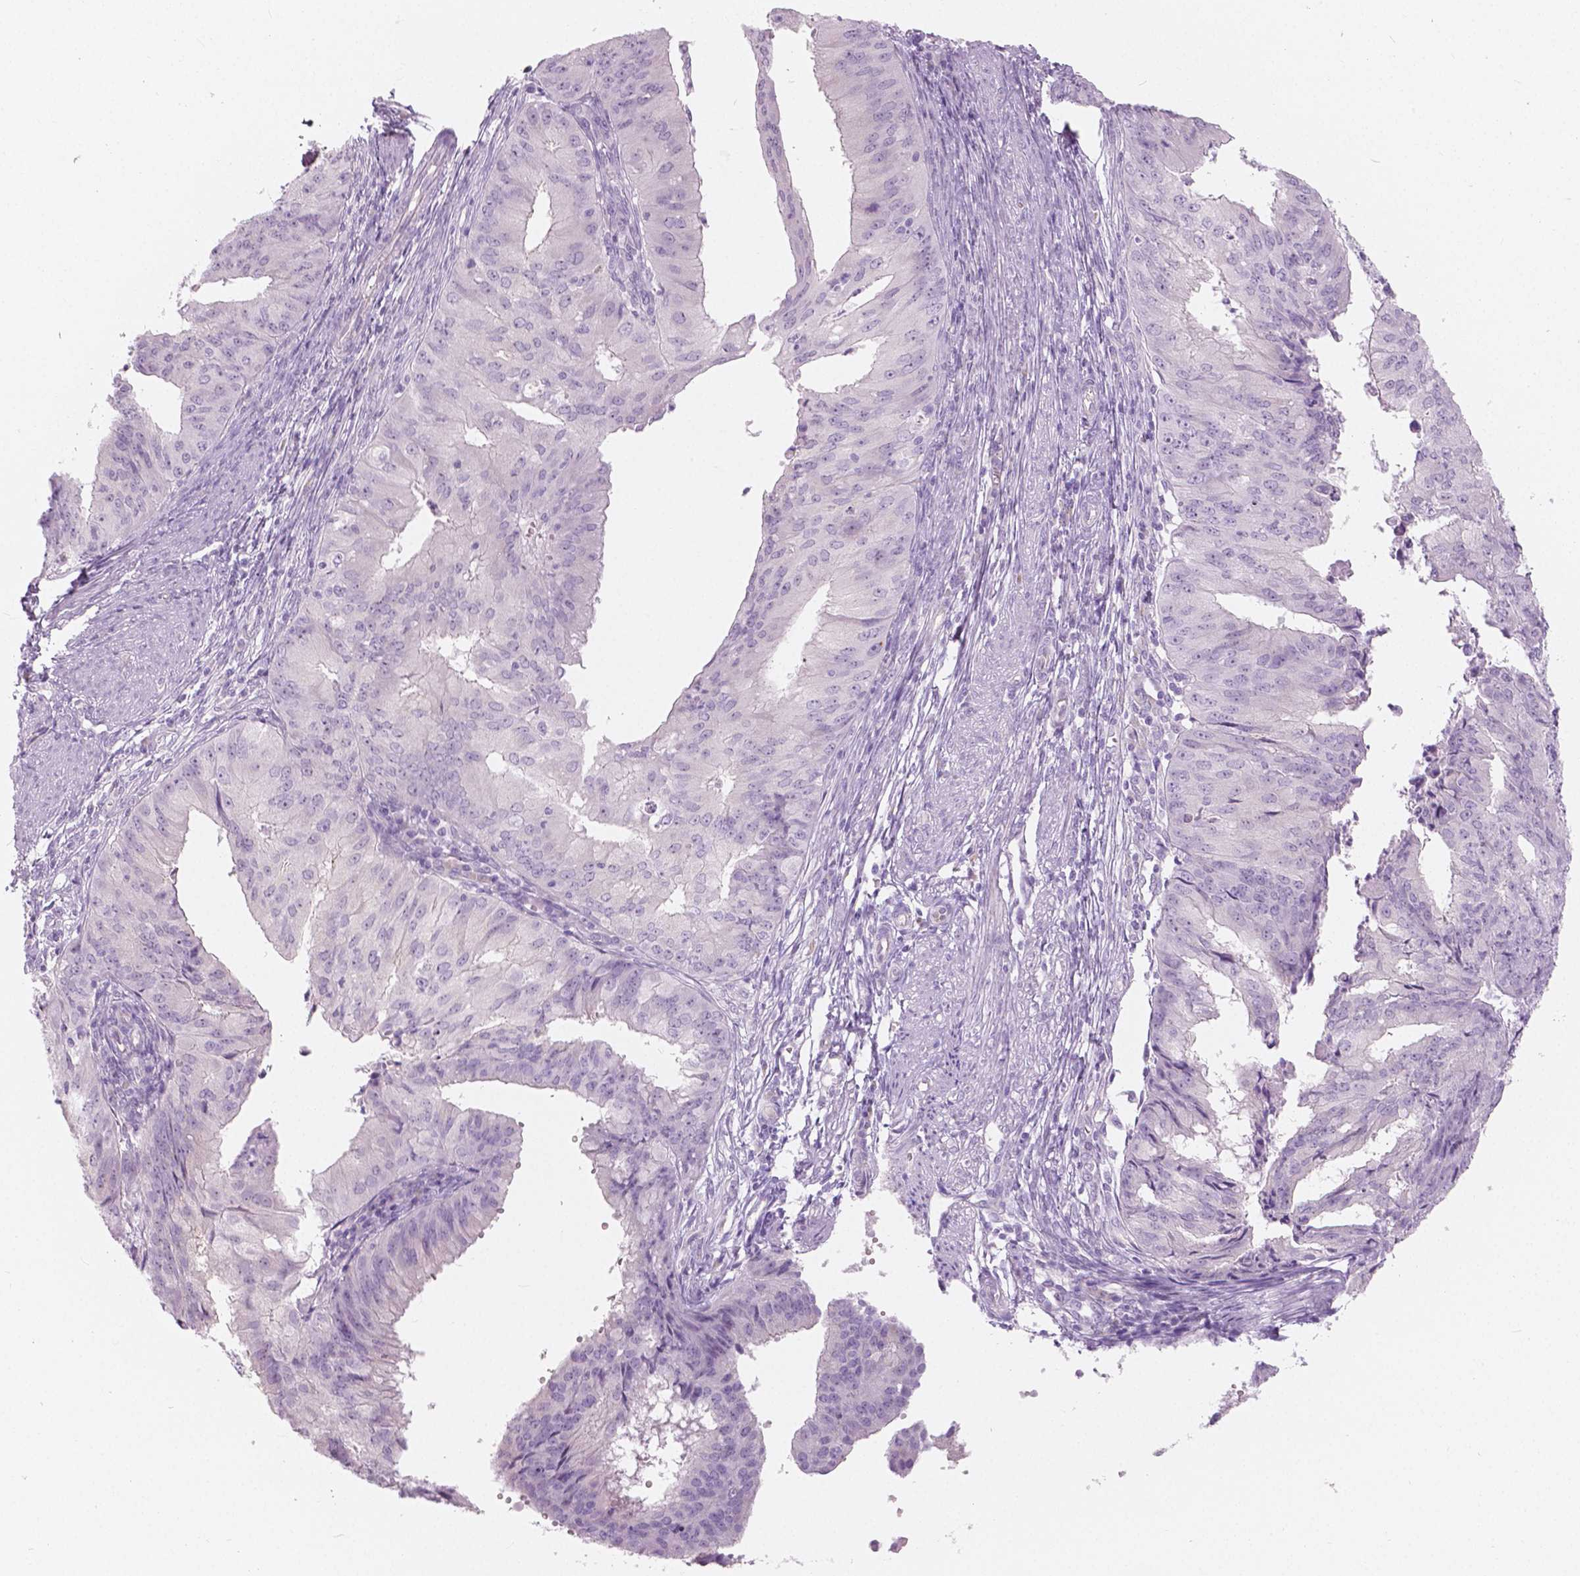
{"staining": {"intensity": "negative", "quantity": "none", "location": "none"}, "tissue": "endometrial cancer", "cell_type": "Tumor cells", "image_type": "cancer", "snomed": [{"axis": "morphology", "description": "Adenocarcinoma, NOS"}, {"axis": "topography", "description": "Endometrium"}], "caption": "The photomicrograph reveals no staining of tumor cells in endometrial cancer.", "gene": "A4GNT", "patient": {"sex": "female", "age": 50}}